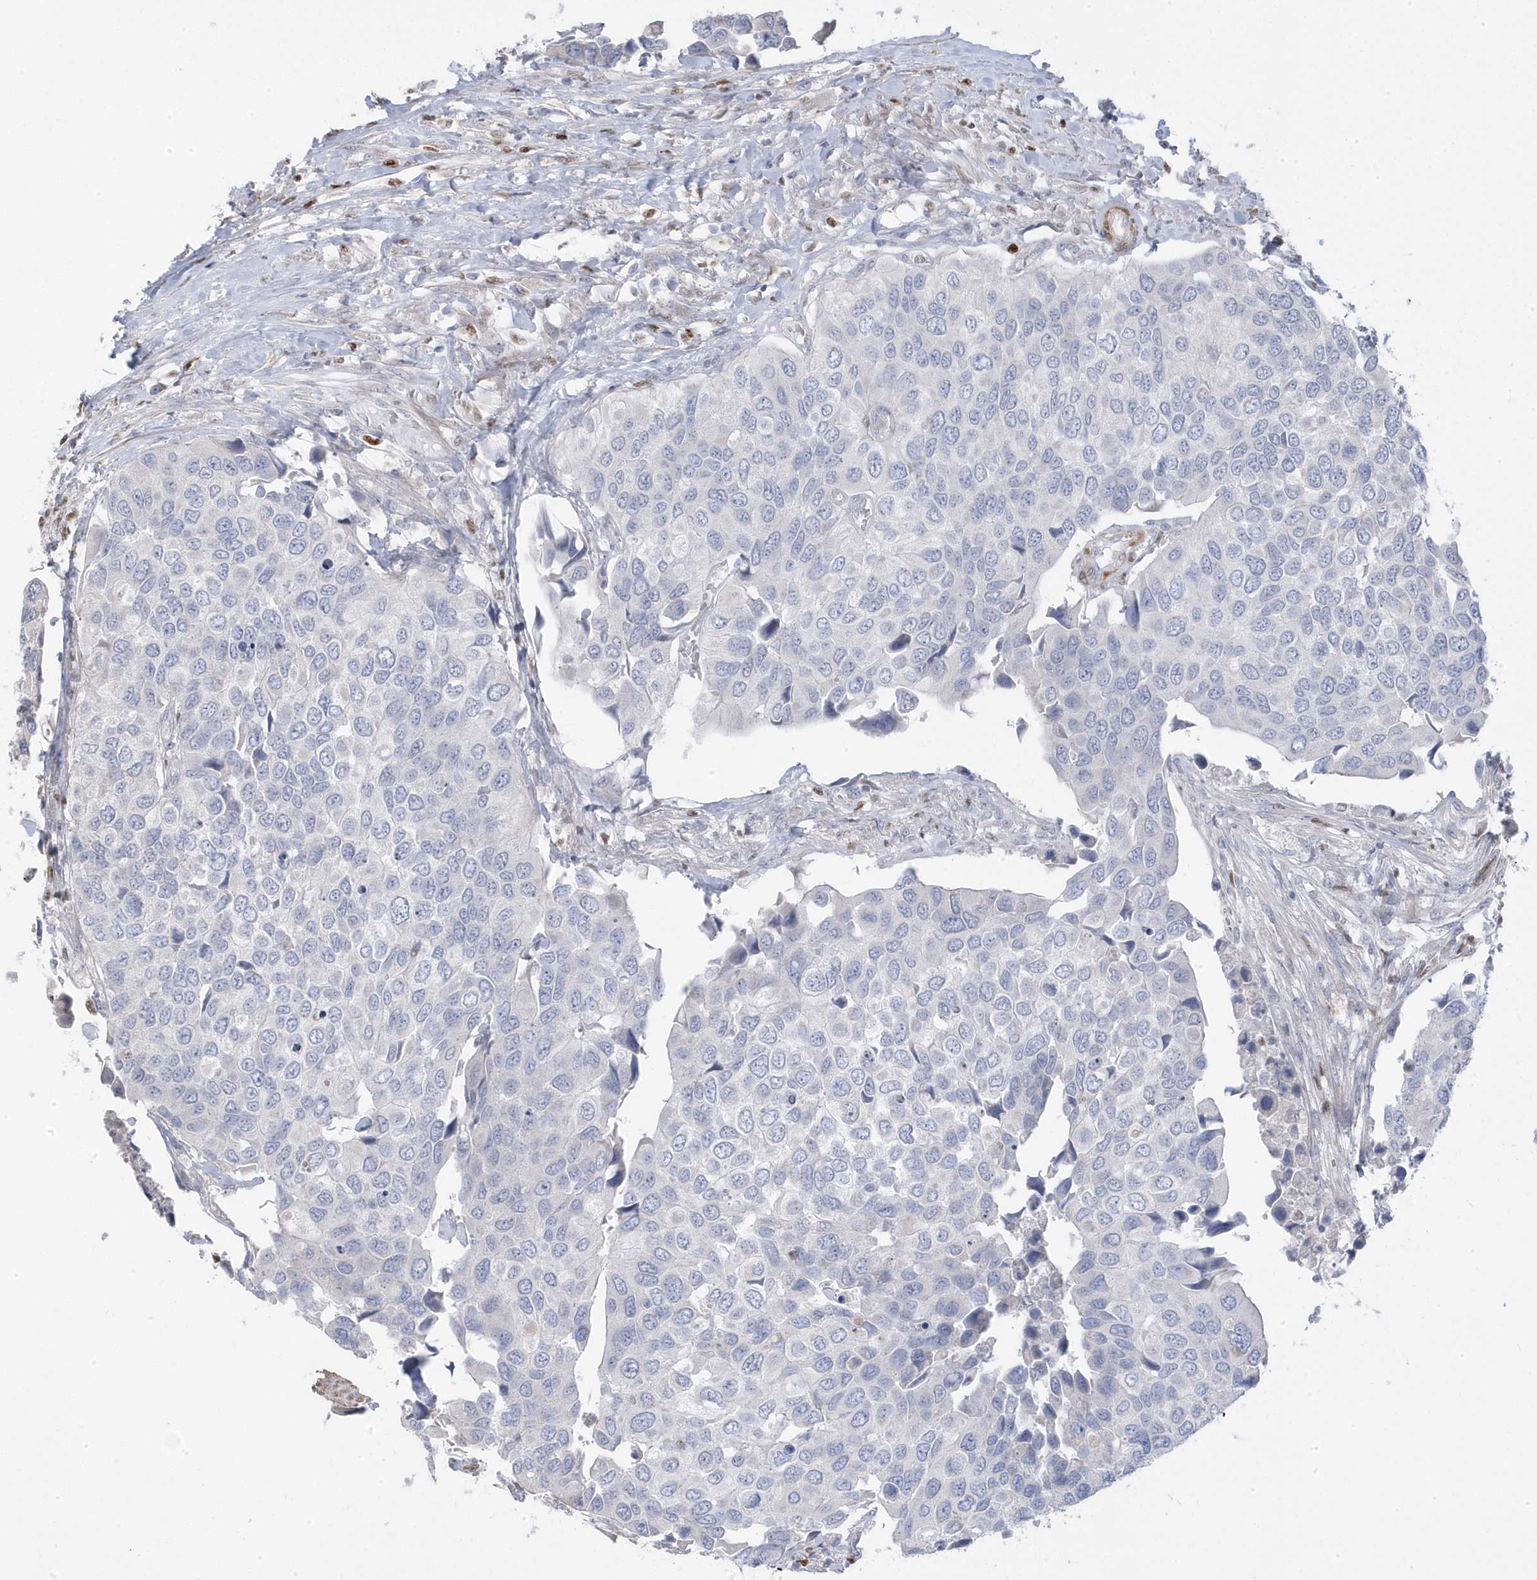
{"staining": {"intensity": "negative", "quantity": "none", "location": "none"}, "tissue": "urothelial cancer", "cell_type": "Tumor cells", "image_type": "cancer", "snomed": [{"axis": "morphology", "description": "Urothelial carcinoma, High grade"}, {"axis": "topography", "description": "Urinary bladder"}], "caption": "A high-resolution histopathology image shows immunohistochemistry (IHC) staining of urothelial carcinoma (high-grade), which shows no significant positivity in tumor cells.", "gene": "GTPBP6", "patient": {"sex": "male", "age": 74}}